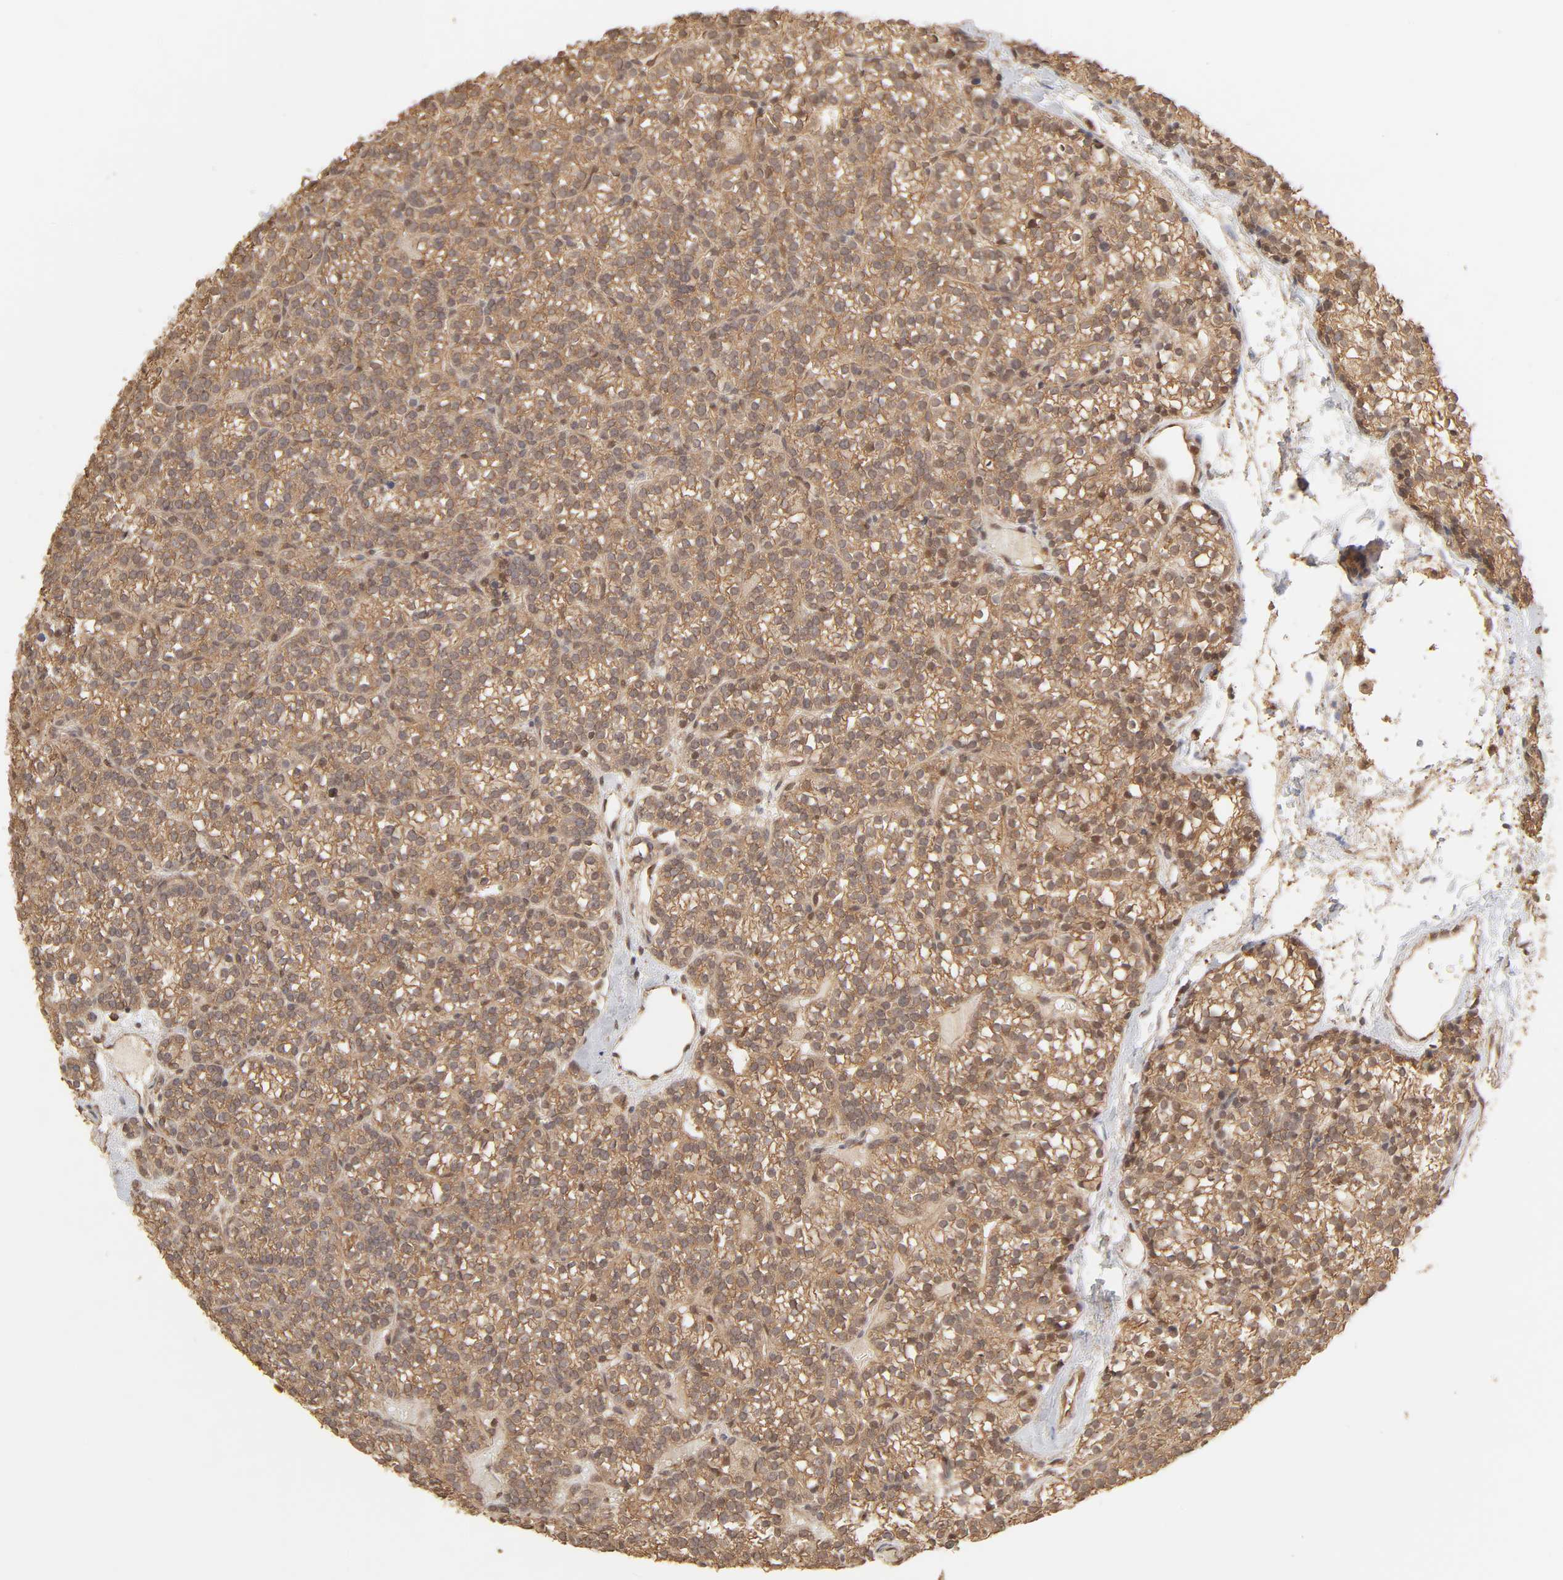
{"staining": {"intensity": "moderate", "quantity": ">75%", "location": "cytoplasmic/membranous"}, "tissue": "parathyroid gland", "cell_type": "Glandular cells", "image_type": "normal", "snomed": [{"axis": "morphology", "description": "Normal tissue, NOS"}, {"axis": "topography", "description": "Parathyroid gland"}], "caption": "Parathyroid gland stained with DAB (3,3'-diaminobenzidine) immunohistochemistry (IHC) exhibits medium levels of moderate cytoplasmic/membranous expression in about >75% of glandular cells.", "gene": "MAPK1", "patient": {"sex": "female", "age": 50}}